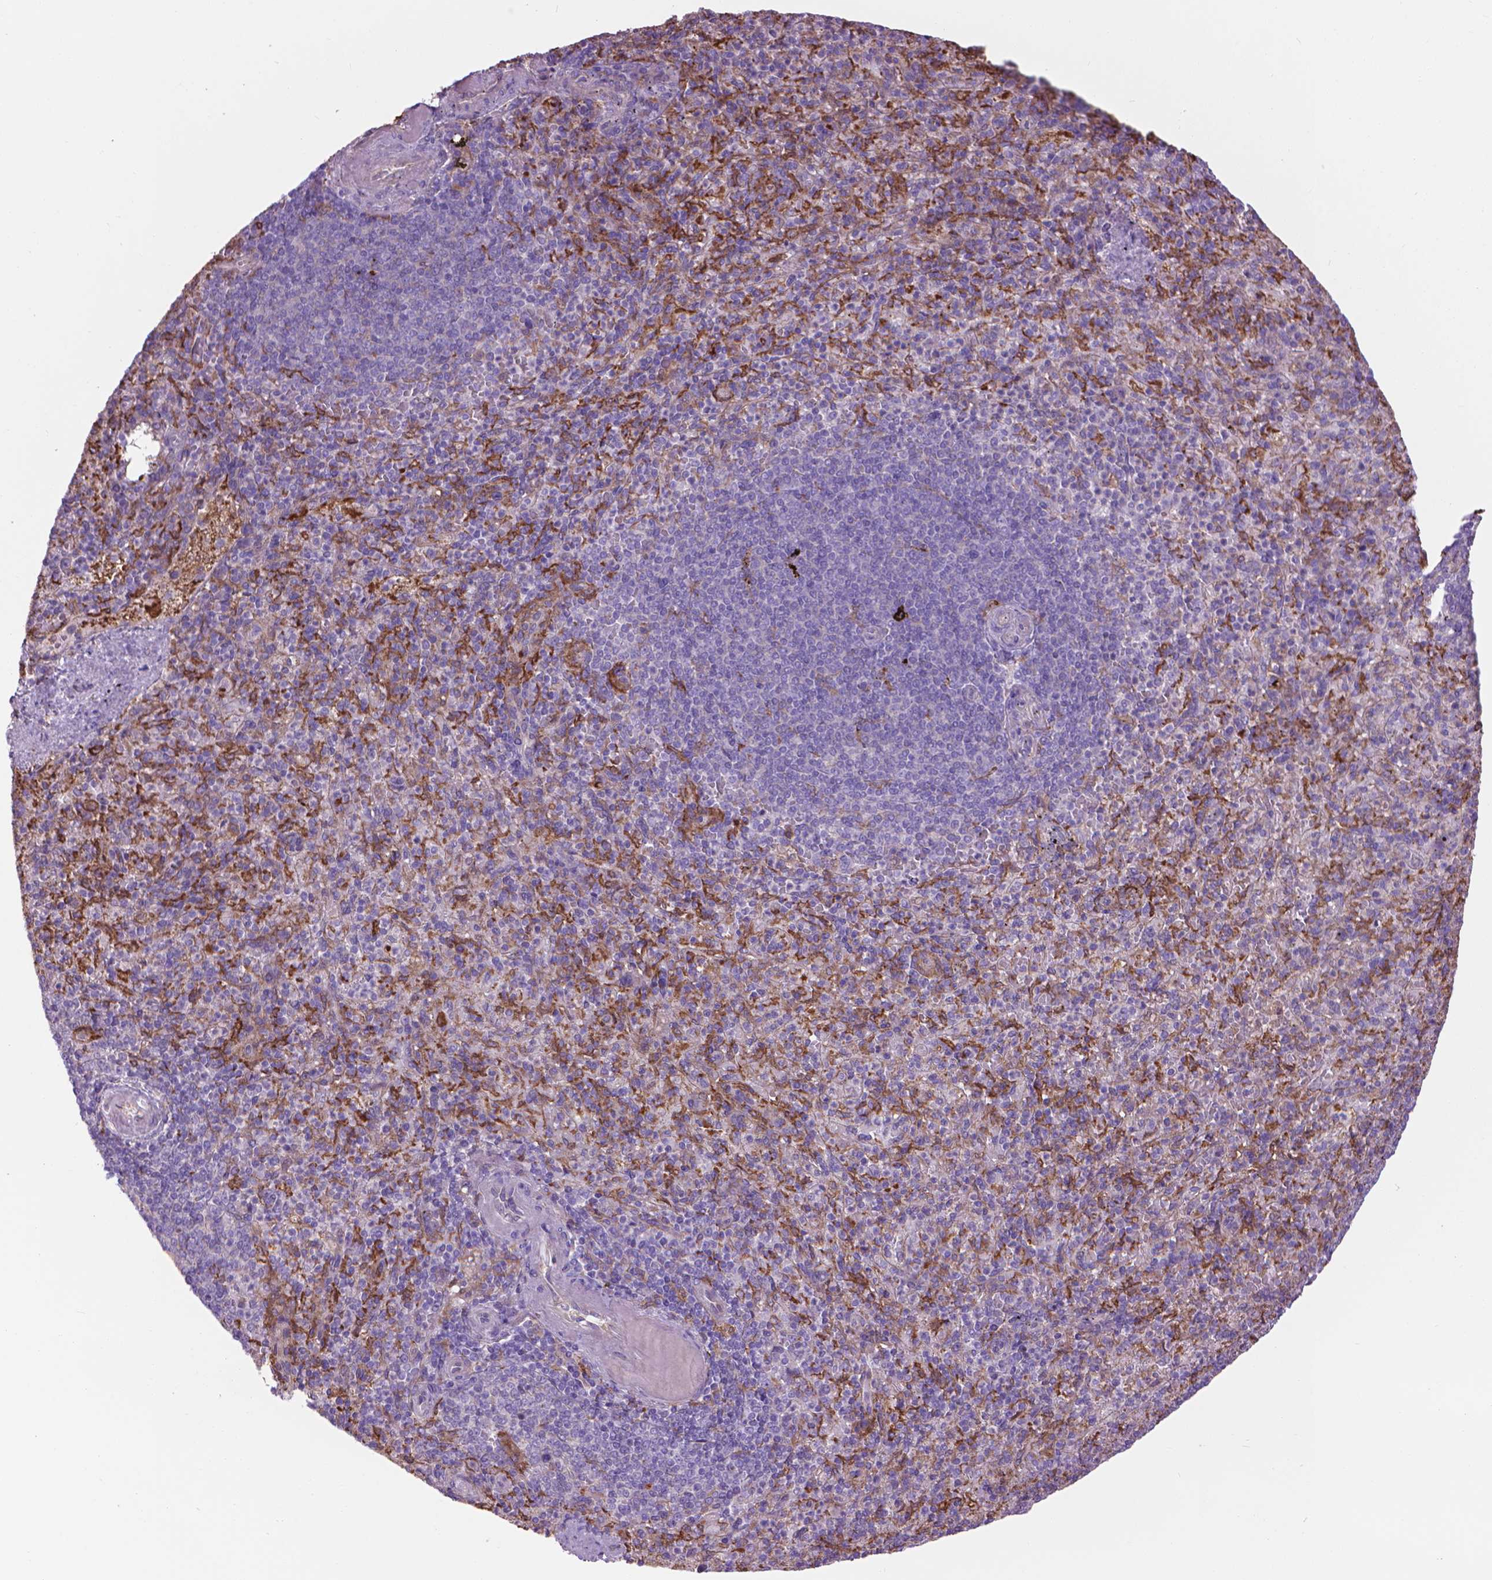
{"staining": {"intensity": "strong", "quantity": "<25%", "location": "cytoplasmic/membranous"}, "tissue": "spleen", "cell_type": "Cells in red pulp", "image_type": "normal", "snomed": [{"axis": "morphology", "description": "Normal tissue, NOS"}, {"axis": "topography", "description": "Spleen"}], "caption": "Protein positivity by IHC shows strong cytoplasmic/membranous expression in about <25% of cells in red pulp in unremarkable spleen. The staining was performed using DAB, with brown indicating positive protein expression. Nuclei are stained blue with hematoxylin.", "gene": "CORO1B", "patient": {"sex": "female", "age": 74}}